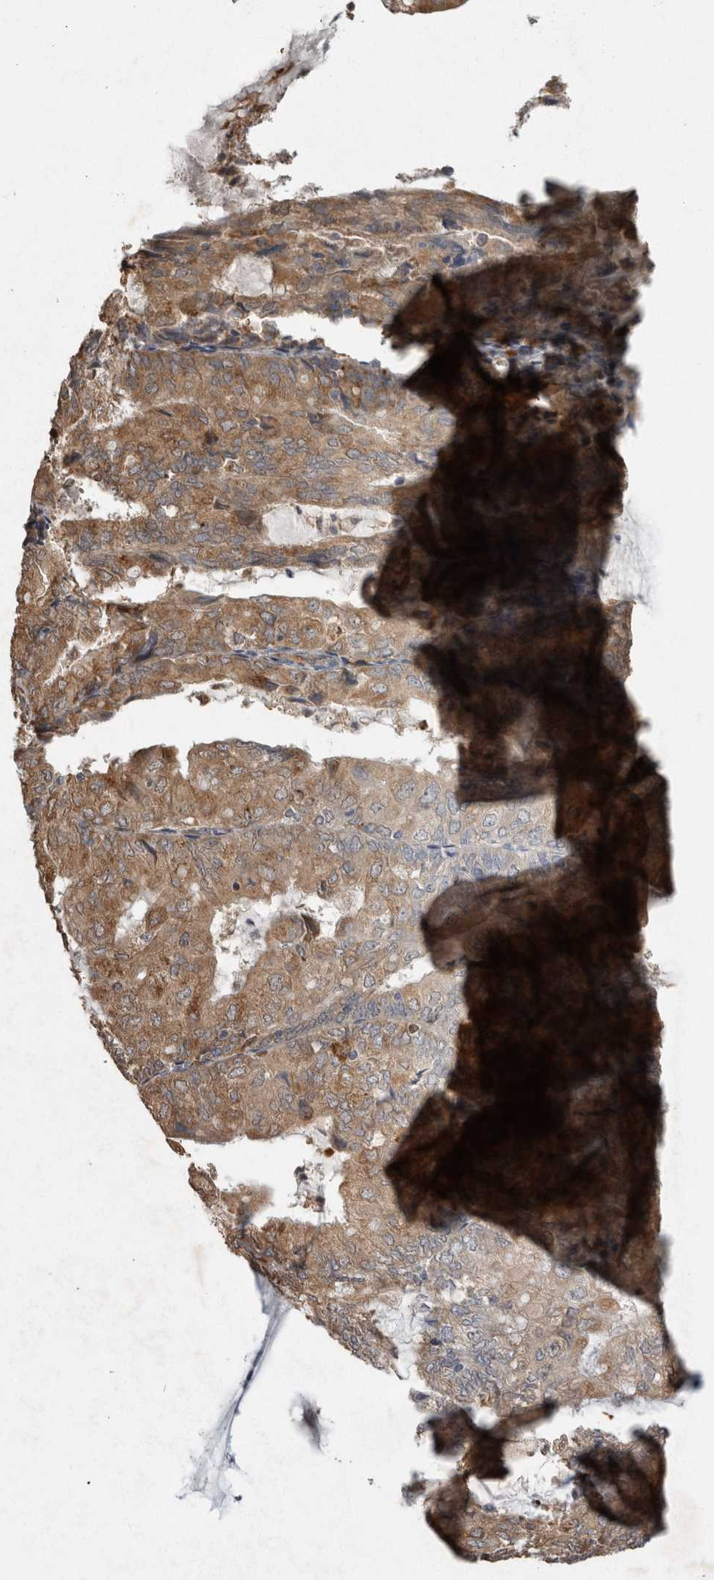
{"staining": {"intensity": "moderate", "quantity": ">75%", "location": "cytoplasmic/membranous"}, "tissue": "endometrial cancer", "cell_type": "Tumor cells", "image_type": "cancer", "snomed": [{"axis": "morphology", "description": "Adenocarcinoma, NOS"}, {"axis": "topography", "description": "Endometrium"}], "caption": "Adenocarcinoma (endometrial) stained with IHC shows moderate cytoplasmic/membranous staining in approximately >75% of tumor cells.", "gene": "ADGRL3", "patient": {"sex": "female", "age": 81}}